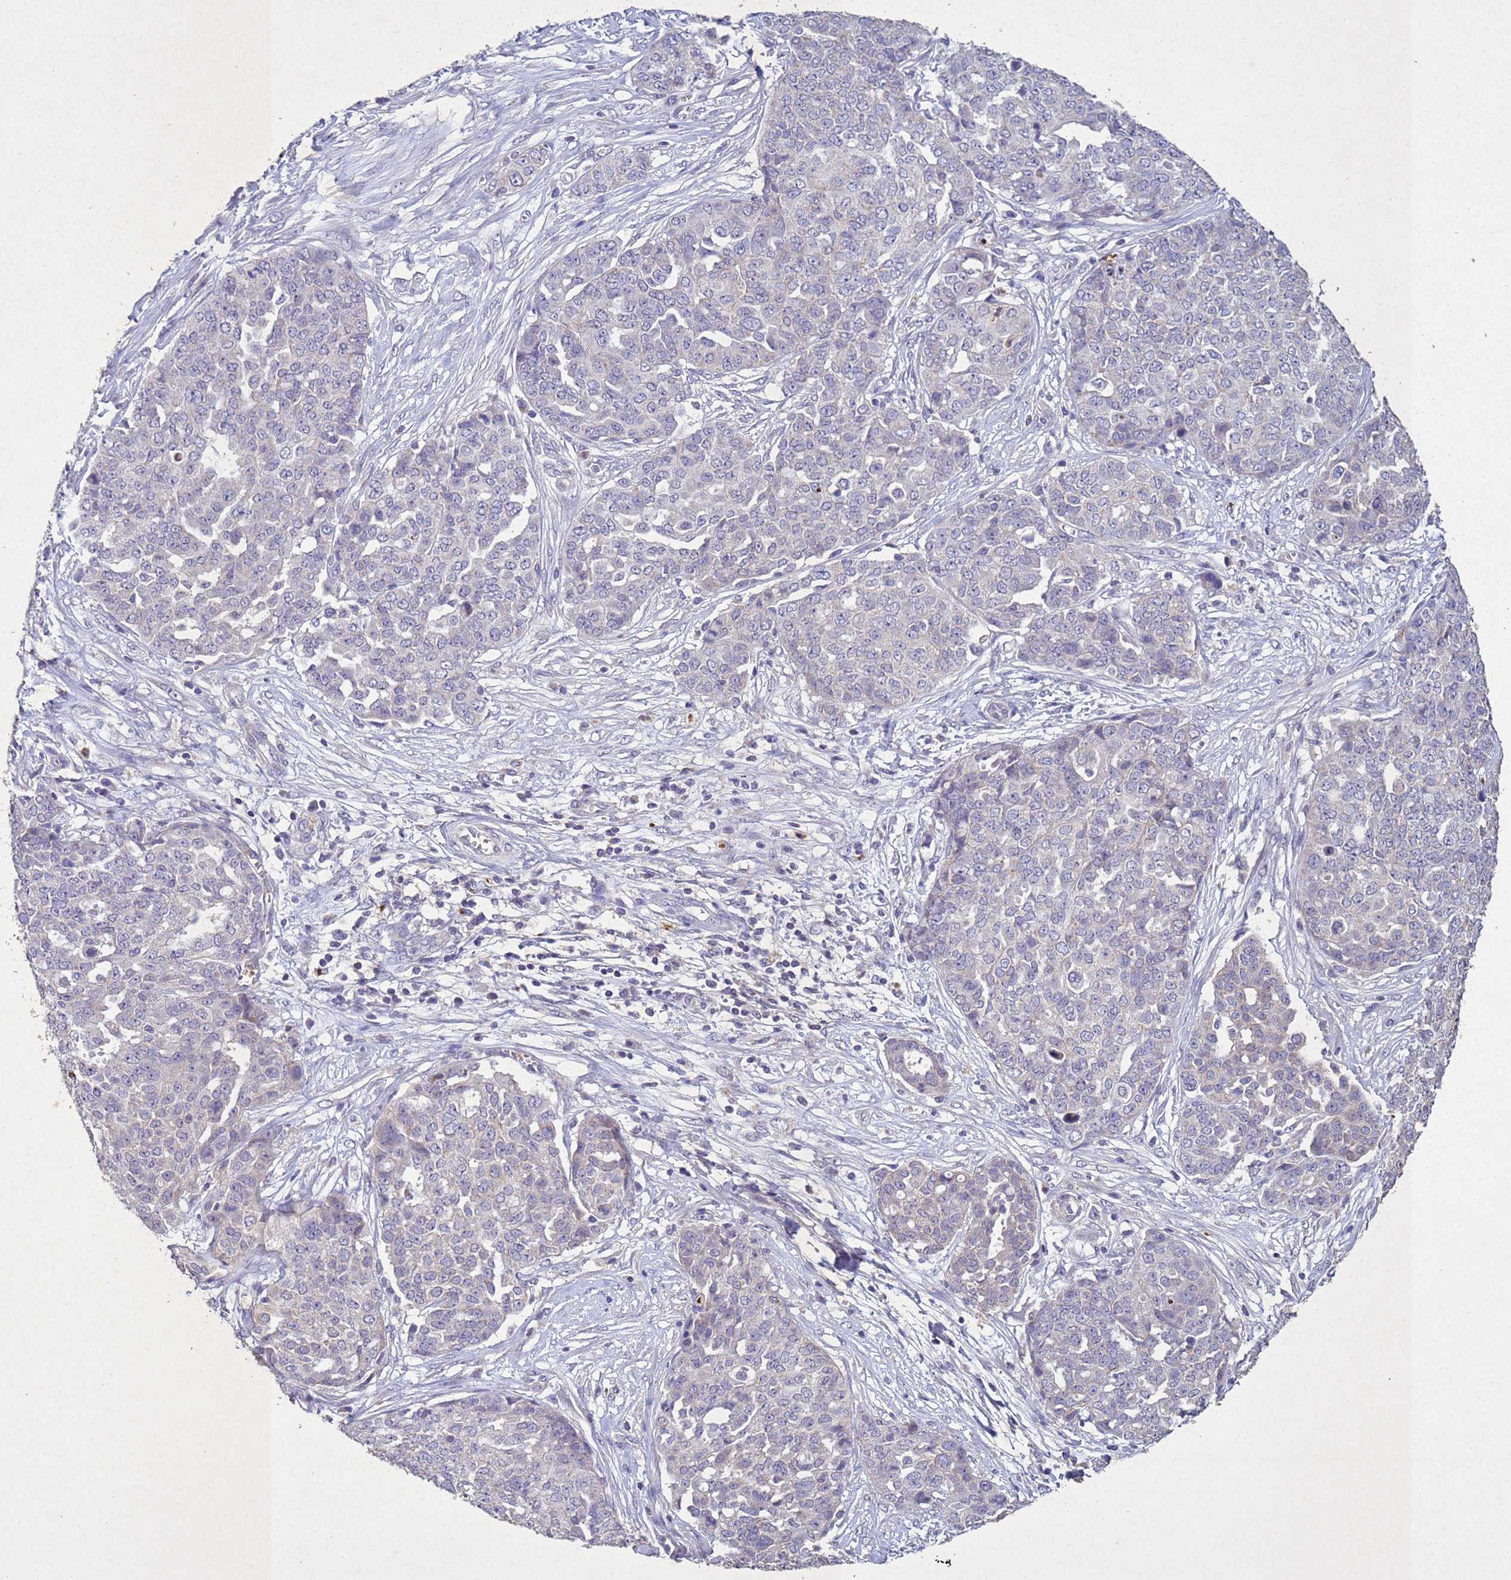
{"staining": {"intensity": "negative", "quantity": "none", "location": "none"}, "tissue": "ovarian cancer", "cell_type": "Tumor cells", "image_type": "cancer", "snomed": [{"axis": "morphology", "description": "Cystadenocarcinoma, serous, NOS"}, {"axis": "topography", "description": "Soft tissue"}, {"axis": "topography", "description": "Ovary"}], "caption": "Immunohistochemical staining of ovarian serous cystadenocarcinoma exhibits no significant expression in tumor cells.", "gene": "NLRP11", "patient": {"sex": "female", "age": 57}}